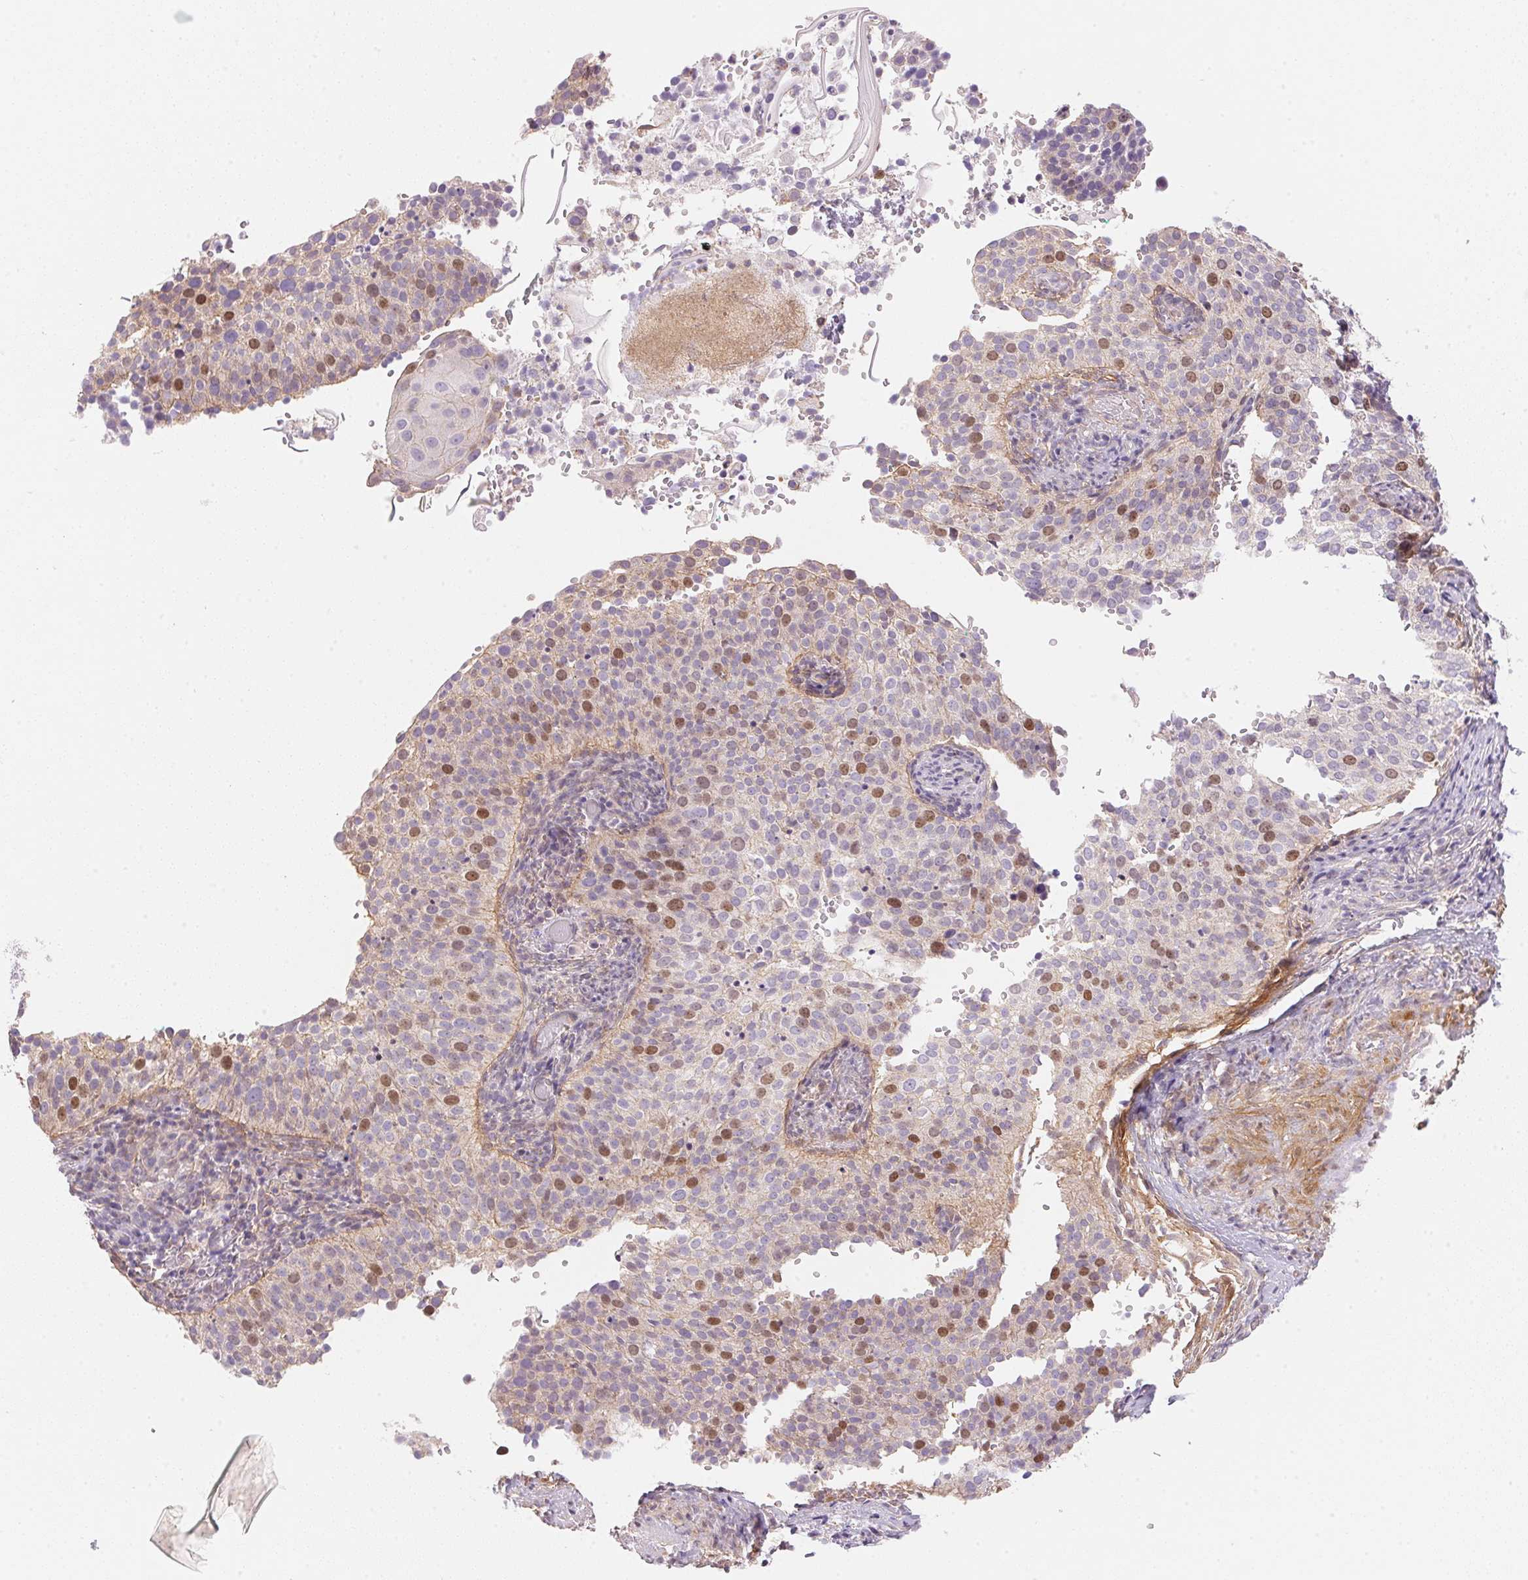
{"staining": {"intensity": "moderate", "quantity": "25%-75%", "location": "nuclear"}, "tissue": "cervical cancer", "cell_type": "Tumor cells", "image_type": "cancer", "snomed": [{"axis": "morphology", "description": "Squamous cell carcinoma, NOS"}, {"axis": "topography", "description": "Cervix"}], "caption": "A photomicrograph of cervical squamous cell carcinoma stained for a protein shows moderate nuclear brown staining in tumor cells.", "gene": "SMTN", "patient": {"sex": "female", "age": 44}}